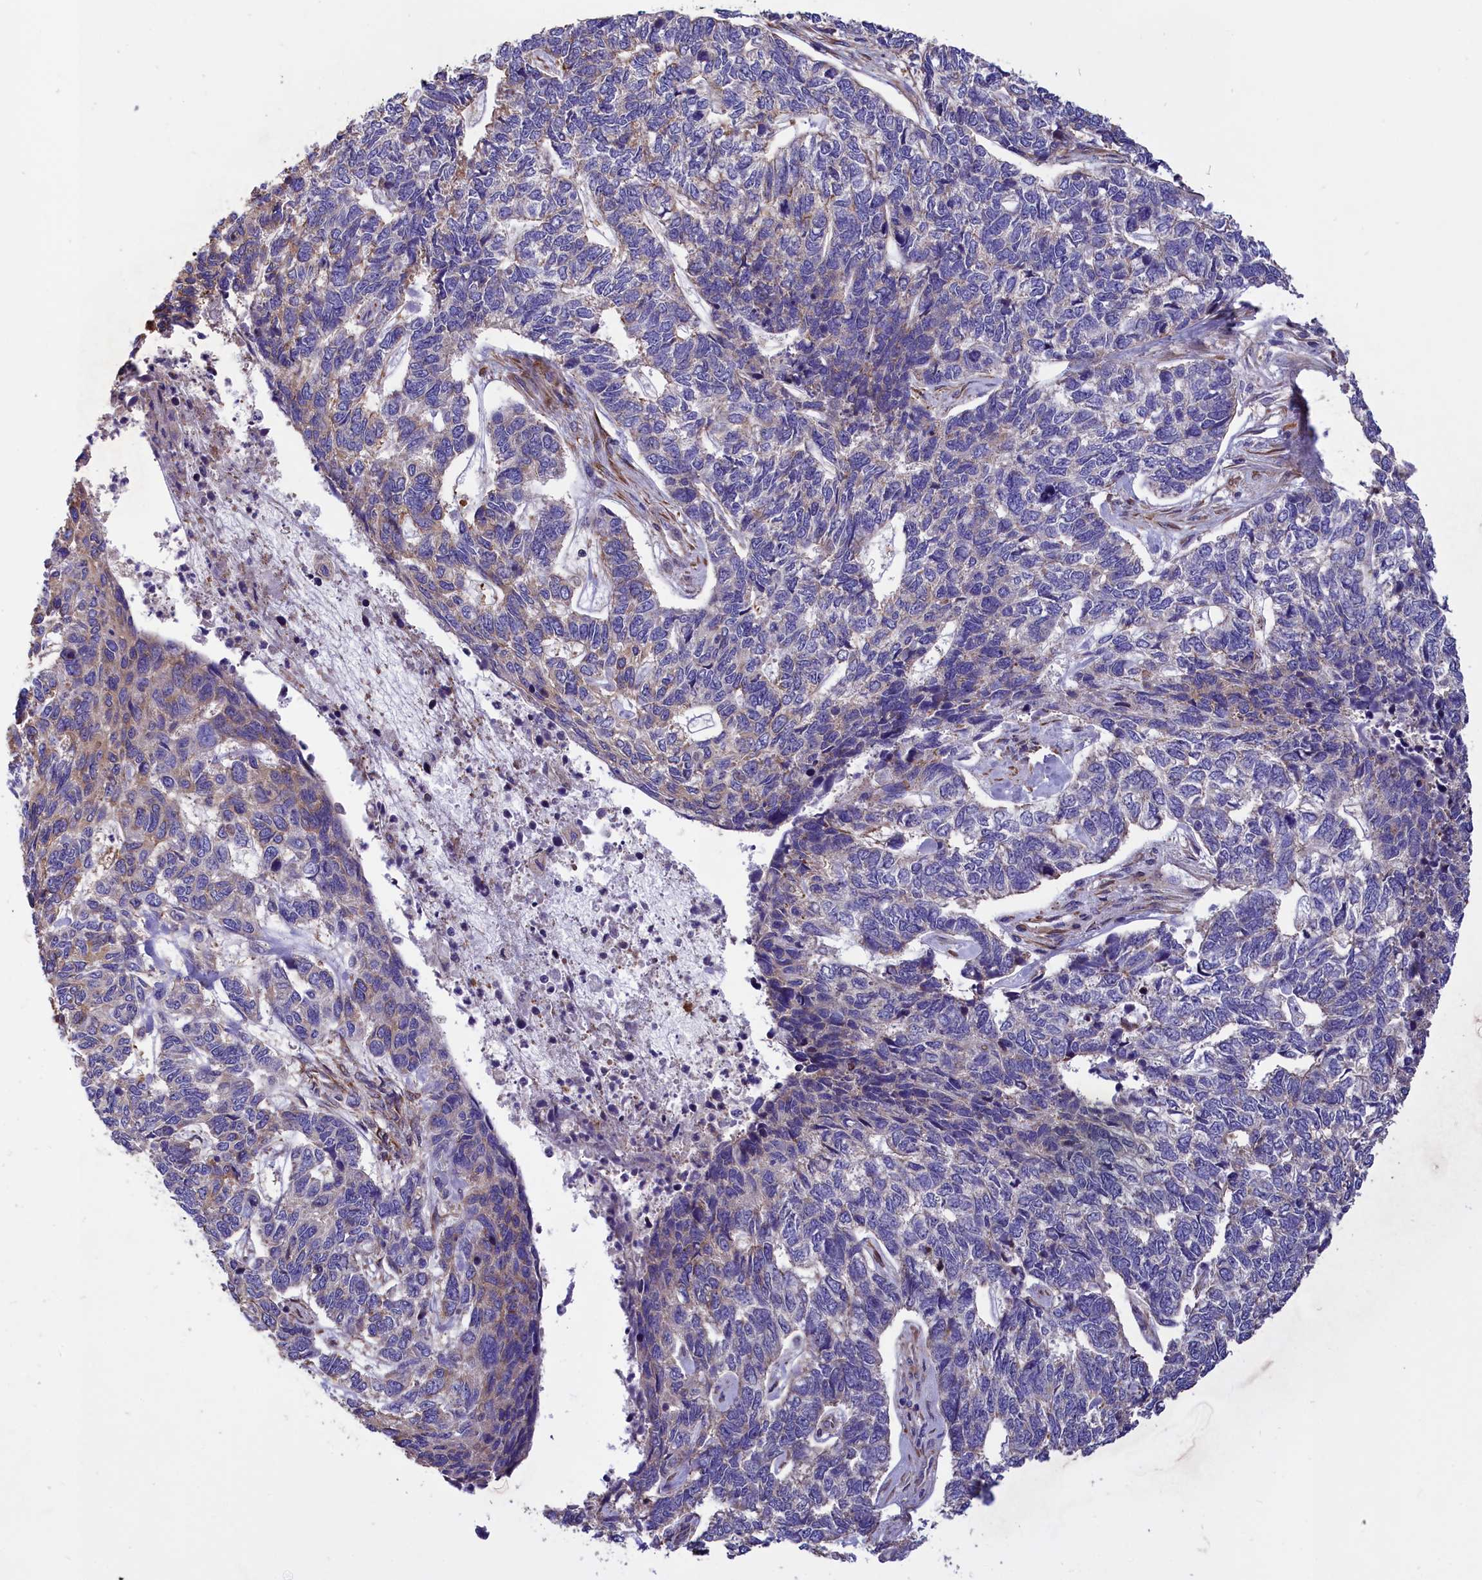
{"staining": {"intensity": "negative", "quantity": "none", "location": "none"}, "tissue": "skin cancer", "cell_type": "Tumor cells", "image_type": "cancer", "snomed": [{"axis": "morphology", "description": "Basal cell carcinoma"}, {"axis": "topography", "description": "Skin"}], "caption": "Immunohistochemistry (IHC) micrograph of basal cell carcinoma (skin) stained for a protein (brown), which demonstrates no expression in tumor cells. (Immunohistochemistry, brightfield microscopy, high magnification).", "gene": "AMDHD2", "patient": {"sex": "female", "age": 65}}